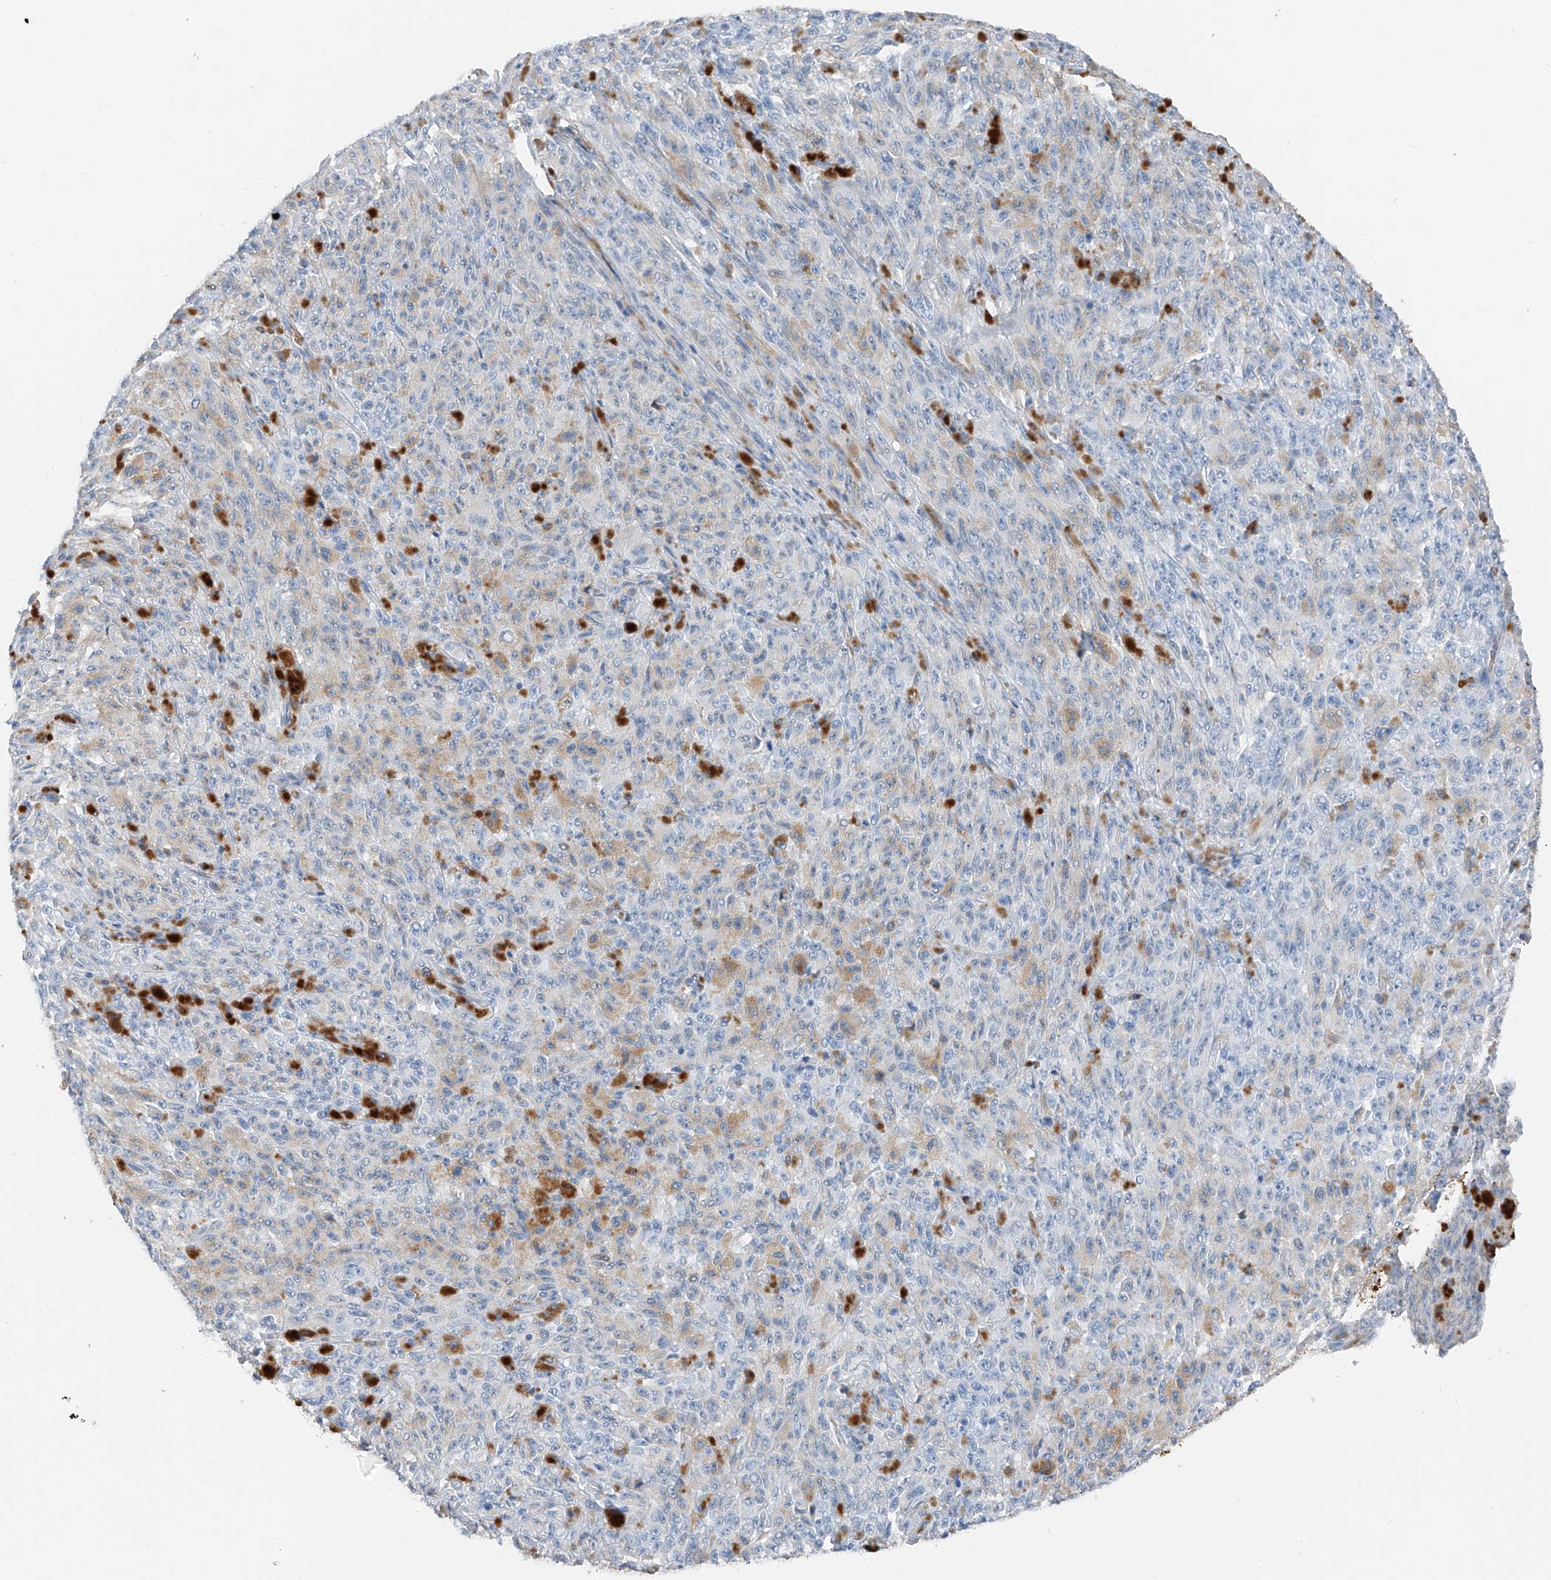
{"staining": {"intensity": "negative", "quantity": "none", "location": "none"}, "tissue": "melanoma", "cell_type": "Tumor cells", "image_type": "cancer", "snomed": [{"axis": "morphology", "description": "Malignant melanoma, NOS"}, {"axis": "topography", "description": "Skin"}], "caption": "Human malignant melanoma stained for a protein using IHC exhibits no staining in tumor cells.", "gene": "PRSS23", "patient": {"sex": "female", "age": 82}}